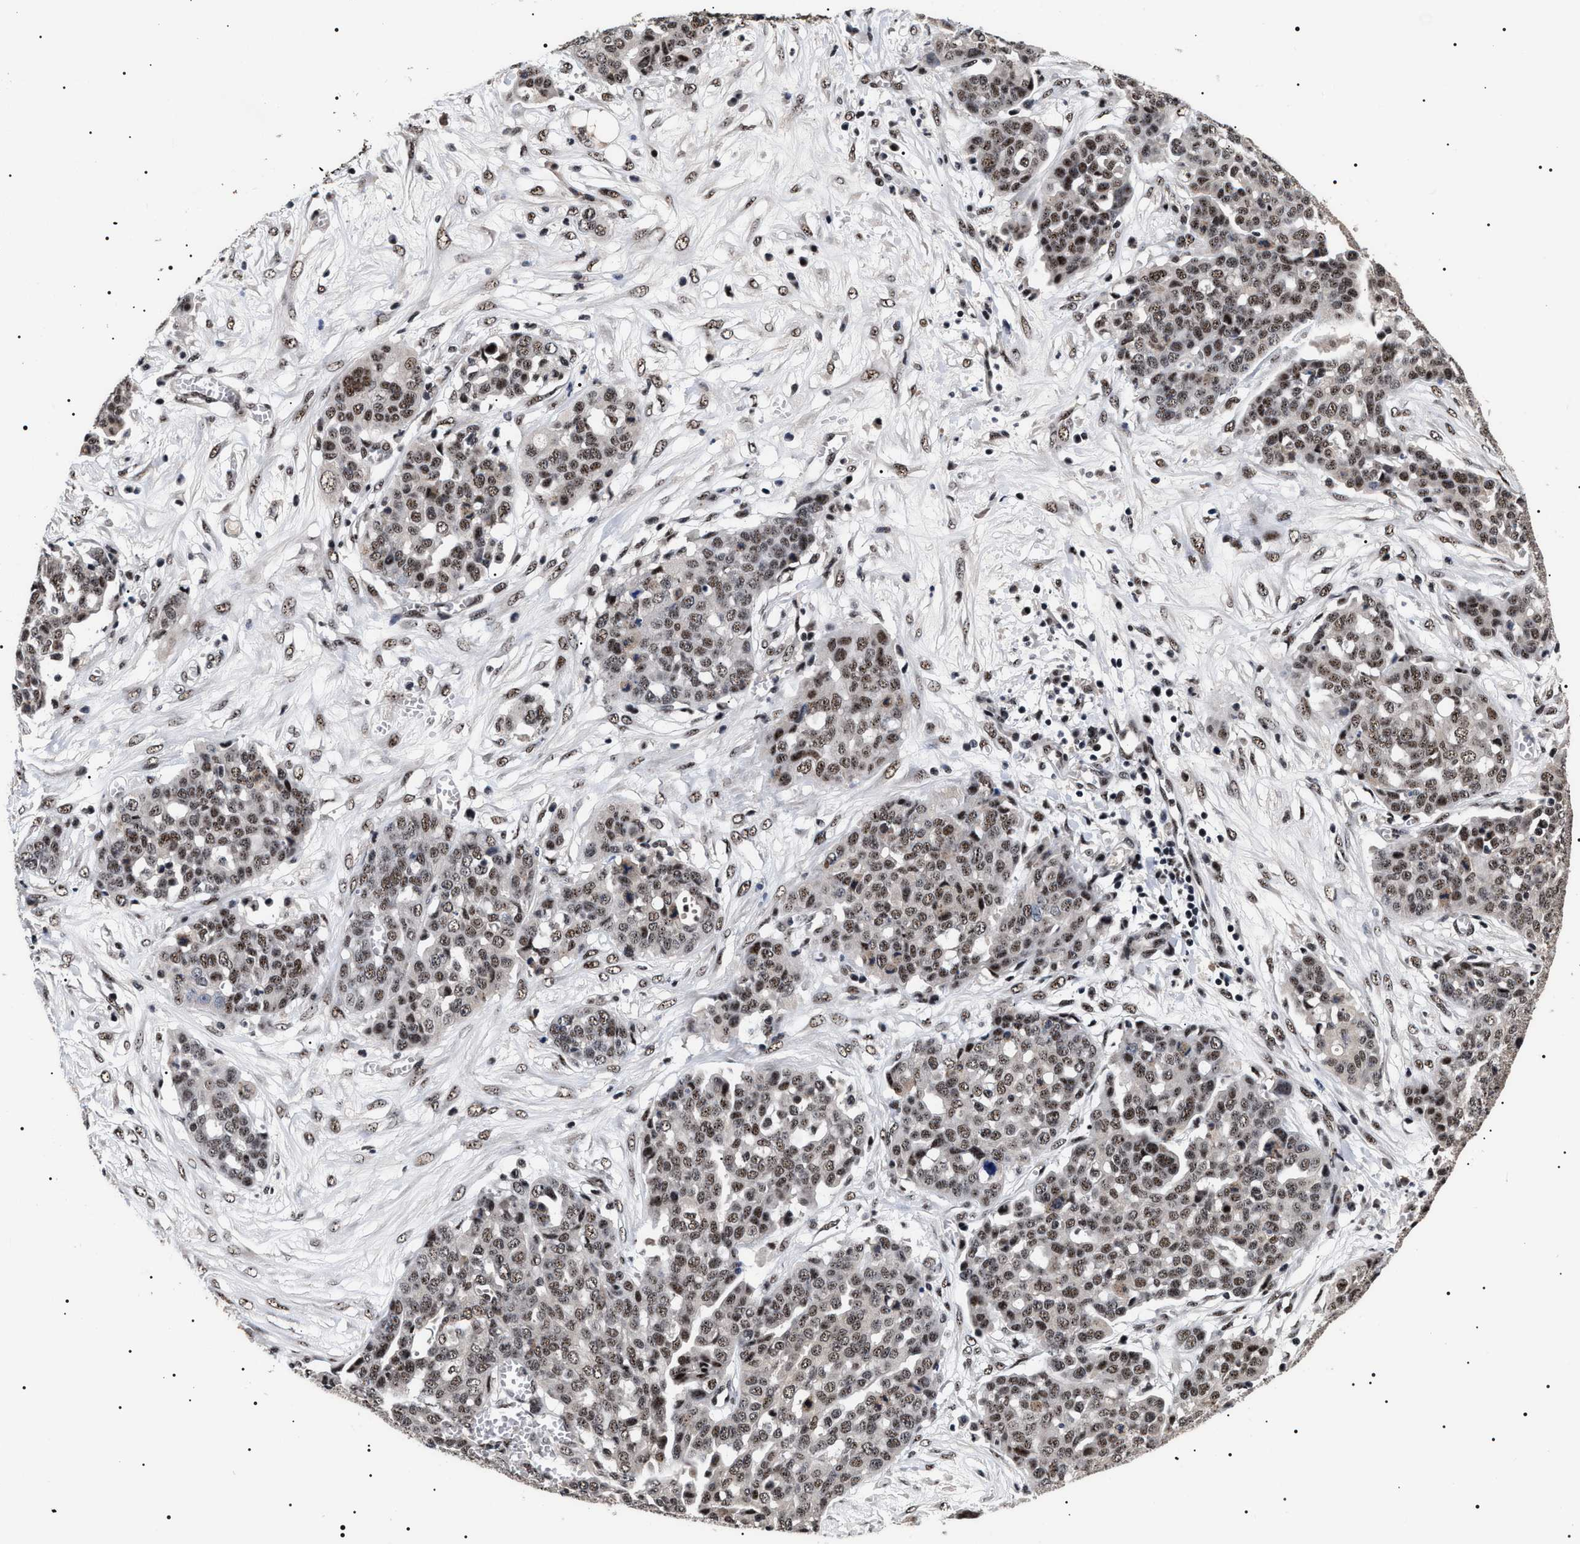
{"staining": {"intensity": "moderate", "quantity": ">75%", "location": "nuclear"}, "tissue": "ovarian cancer", "cell_type": "Tumor cells", "image_type": "cancer", "snomed": [{"axis": "morphology", "description": "Cystadenocarcinoma, serous, NOS"}, {"axis": "topography", "description": "Soft tissue"}, {"axis": "topography", "description": "Ovary"}], "caption": "Immunohistochemical staining of ovarian cancer (serous cystadenocarcinoma) displays medium levels of moderate nuclear positivity in about >75% of tumor cells.", "gene": "CAAP1", "patient": {"sex": "female", "age": 57}}